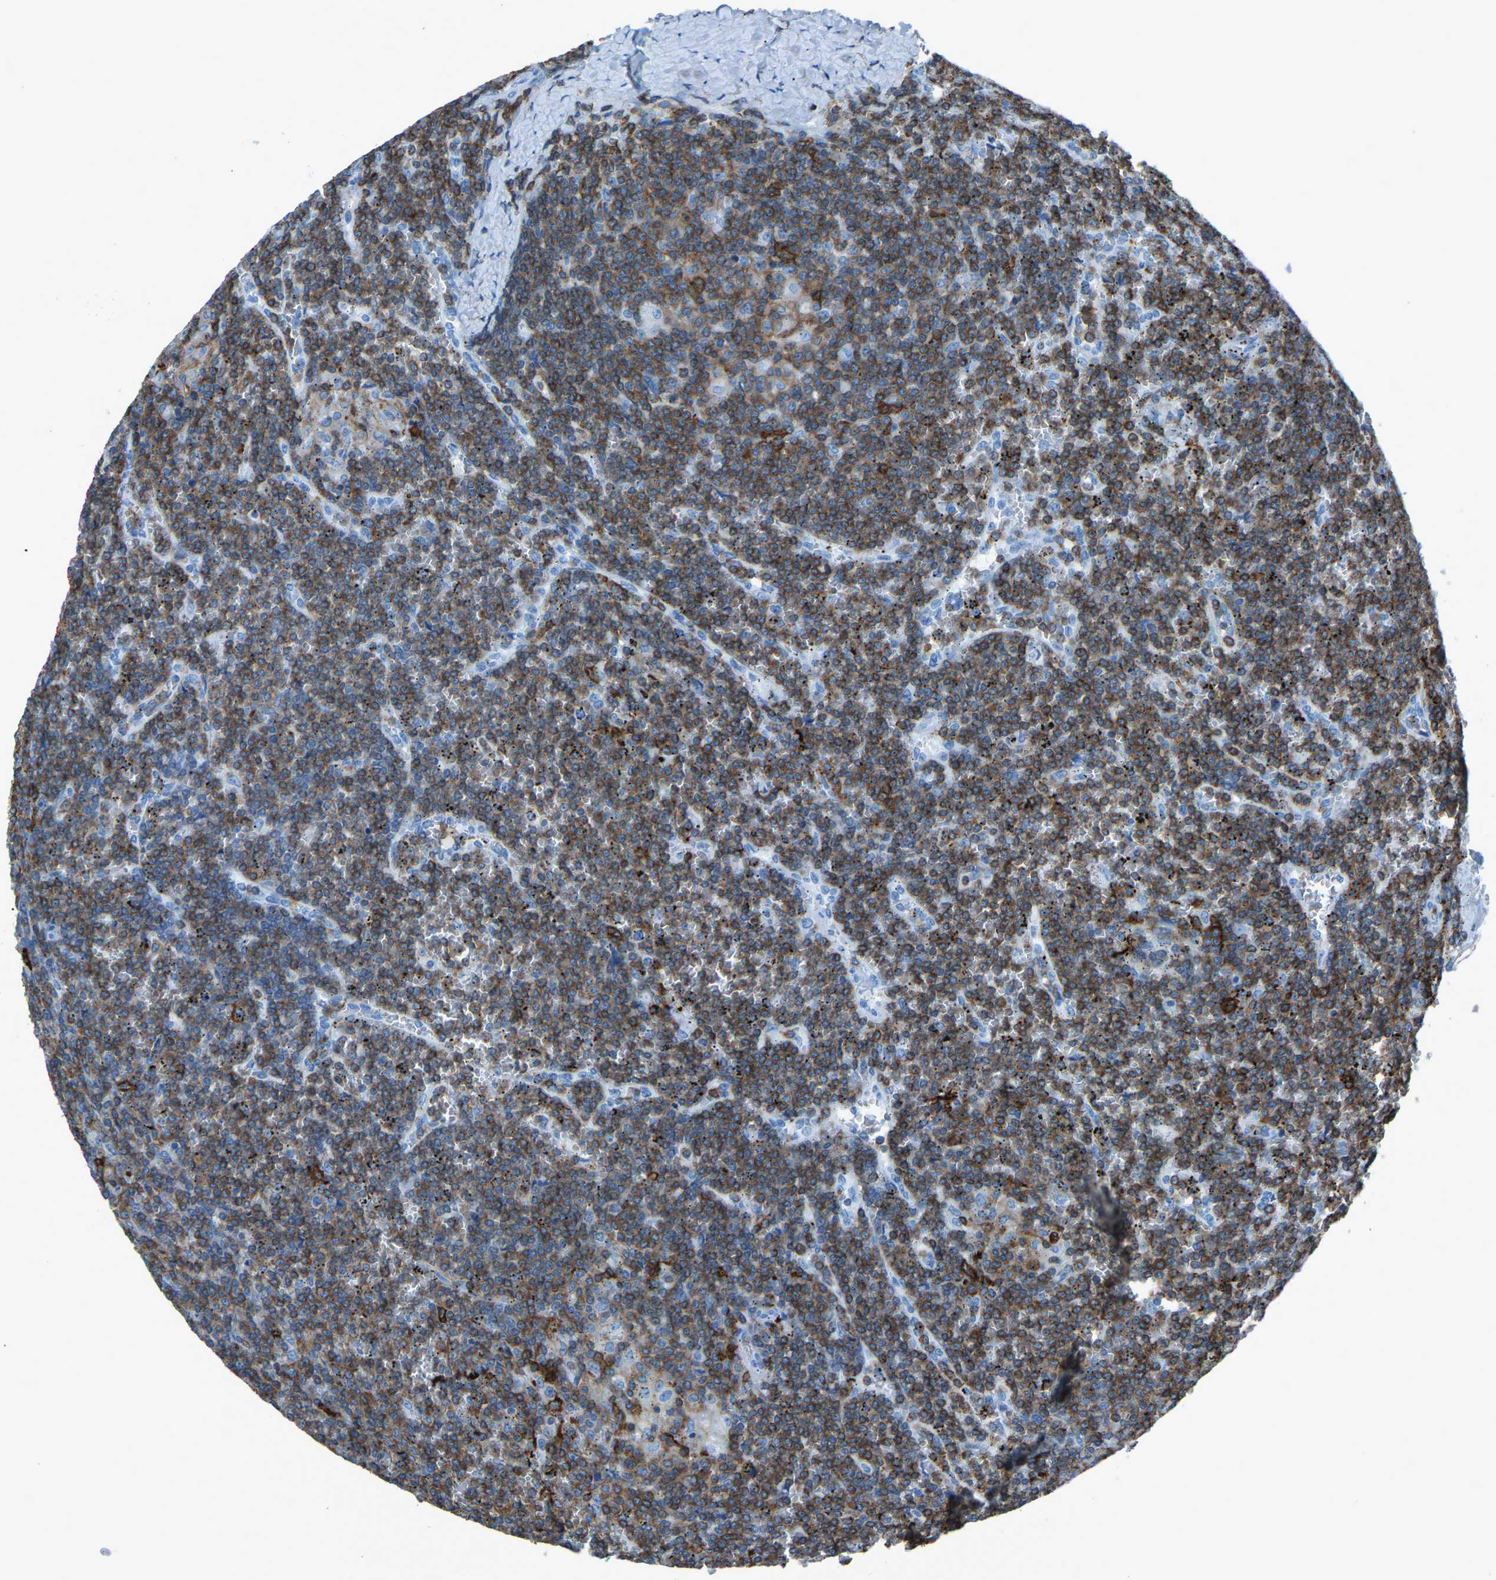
{"staining": {"intensity": "moderate", "quantity": "25%-75%", "location": "cytoplasmic/membranous"}, "tissue": "lymphoma", "cell_type": "Tumor cells", "image_type": "cancer", "snomed": [{"axis": "morphology", "description": "Malignant lymphoma, non-Hodgkin's type, Low grade"}, {"axis": "topography", "description": "Spleen"}], "caption": "Approximately 25%-75% of tumor cells in human low-grade malignant lymphoma, non-Hodgkin's type reveal moderate cytoplasmic/membranous protein positivity as visualized by brown immunohistochemical staining.", "gene": "LSP1", "patient": {"sex": "female", "age": 19}}